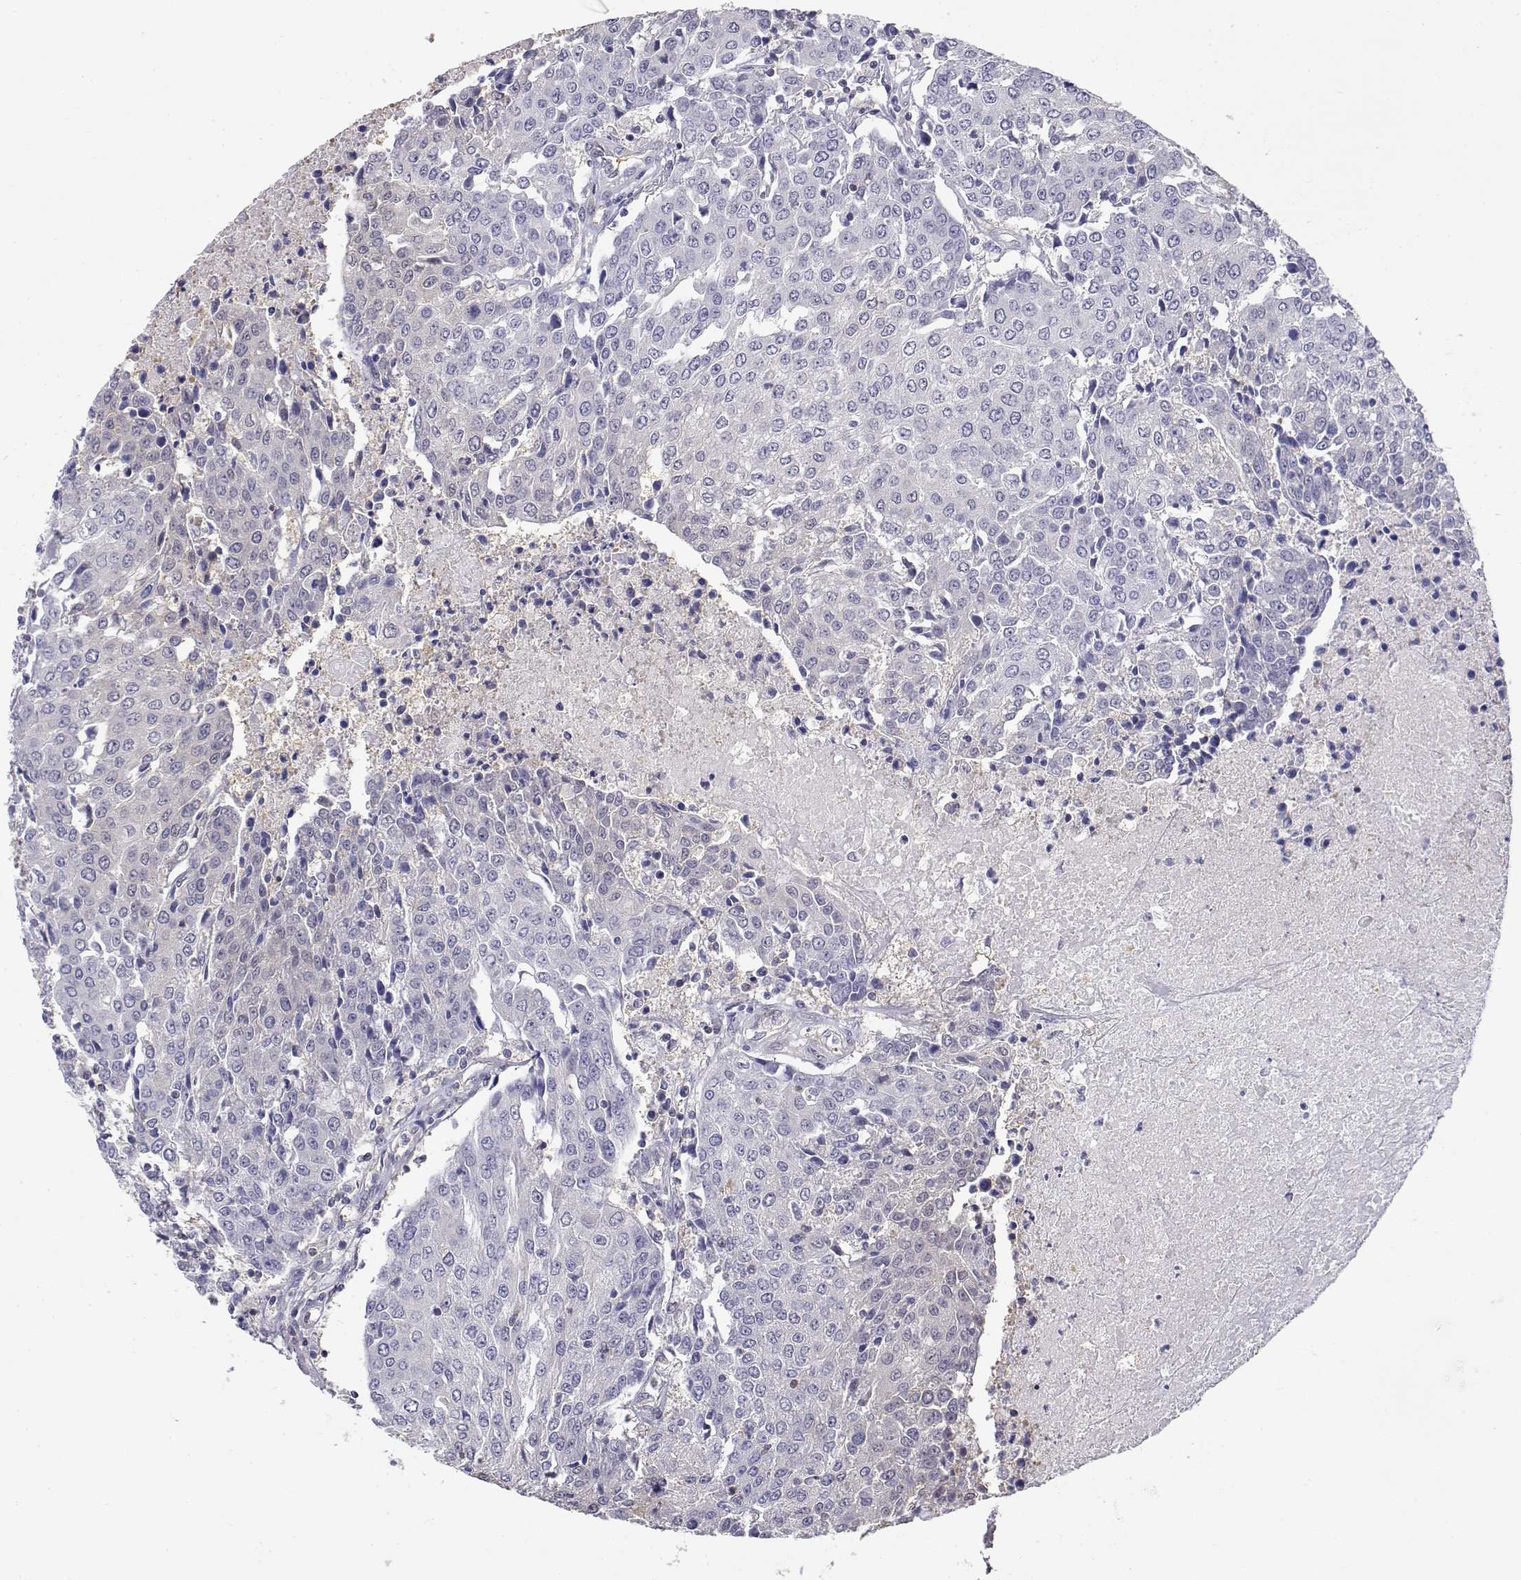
{"staining": {"intensity": "negative", "quantity": "none", "location": "none"}, "tissue": "urothelial cancer", "cell_type": "Tumor cells", "image_type": "cancer", "snomed": [{"axis": "morphology", "description": "Urothelial carcinoma, High grade"}, {"axis": "topography", "description": "Urinary bladder"}], "caption": "High-grade urothelial carcinoma was stained to show a protein in brown. There is no significant expression in tumor cells.", "gene": "ADA", "patient": {"sex": "female", "age": 85}}